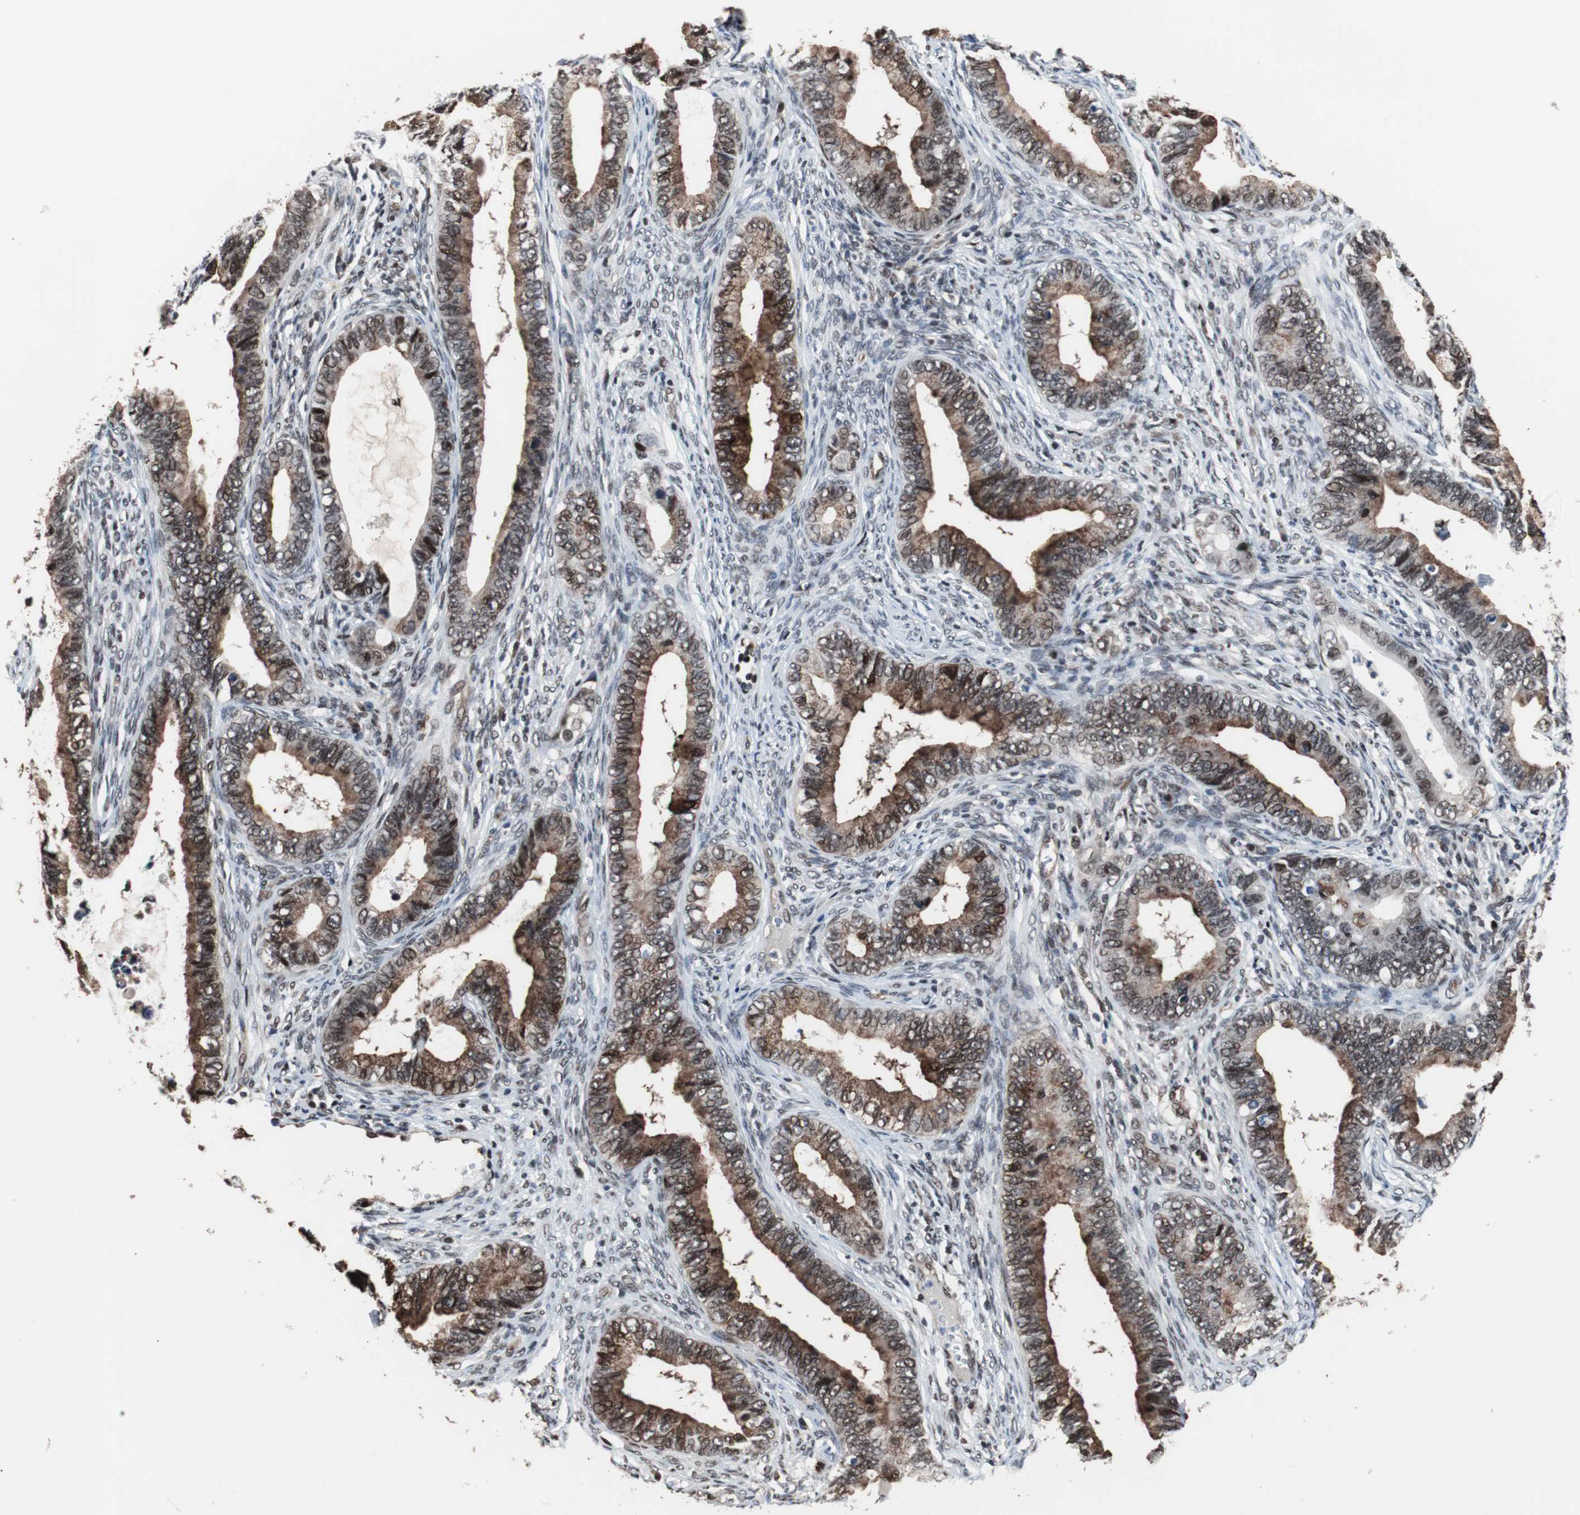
{"staining": {"intensity": "moderate", "quantity": "25%-75%", "location": "cytoplasmic/membranous,nuclear"}, "tissue": "cervical cancer", "cell_type": "Tumor cells", "image_type": "cancer", "snomed": [{"axis": "morphology", "description": "Adenocarcinoma, NOS"}, {"axis": "topography", "description": "Cervix"}], "caption": "Tumor cells display medium levels of moderate cytoplasmic/membranous and nuclear positivity in approximately 25%-75% of cells in cervical cancer (adenocarcinoma).", "gene": "POGZ", "patient": {"sex": "female", "age": 44}}